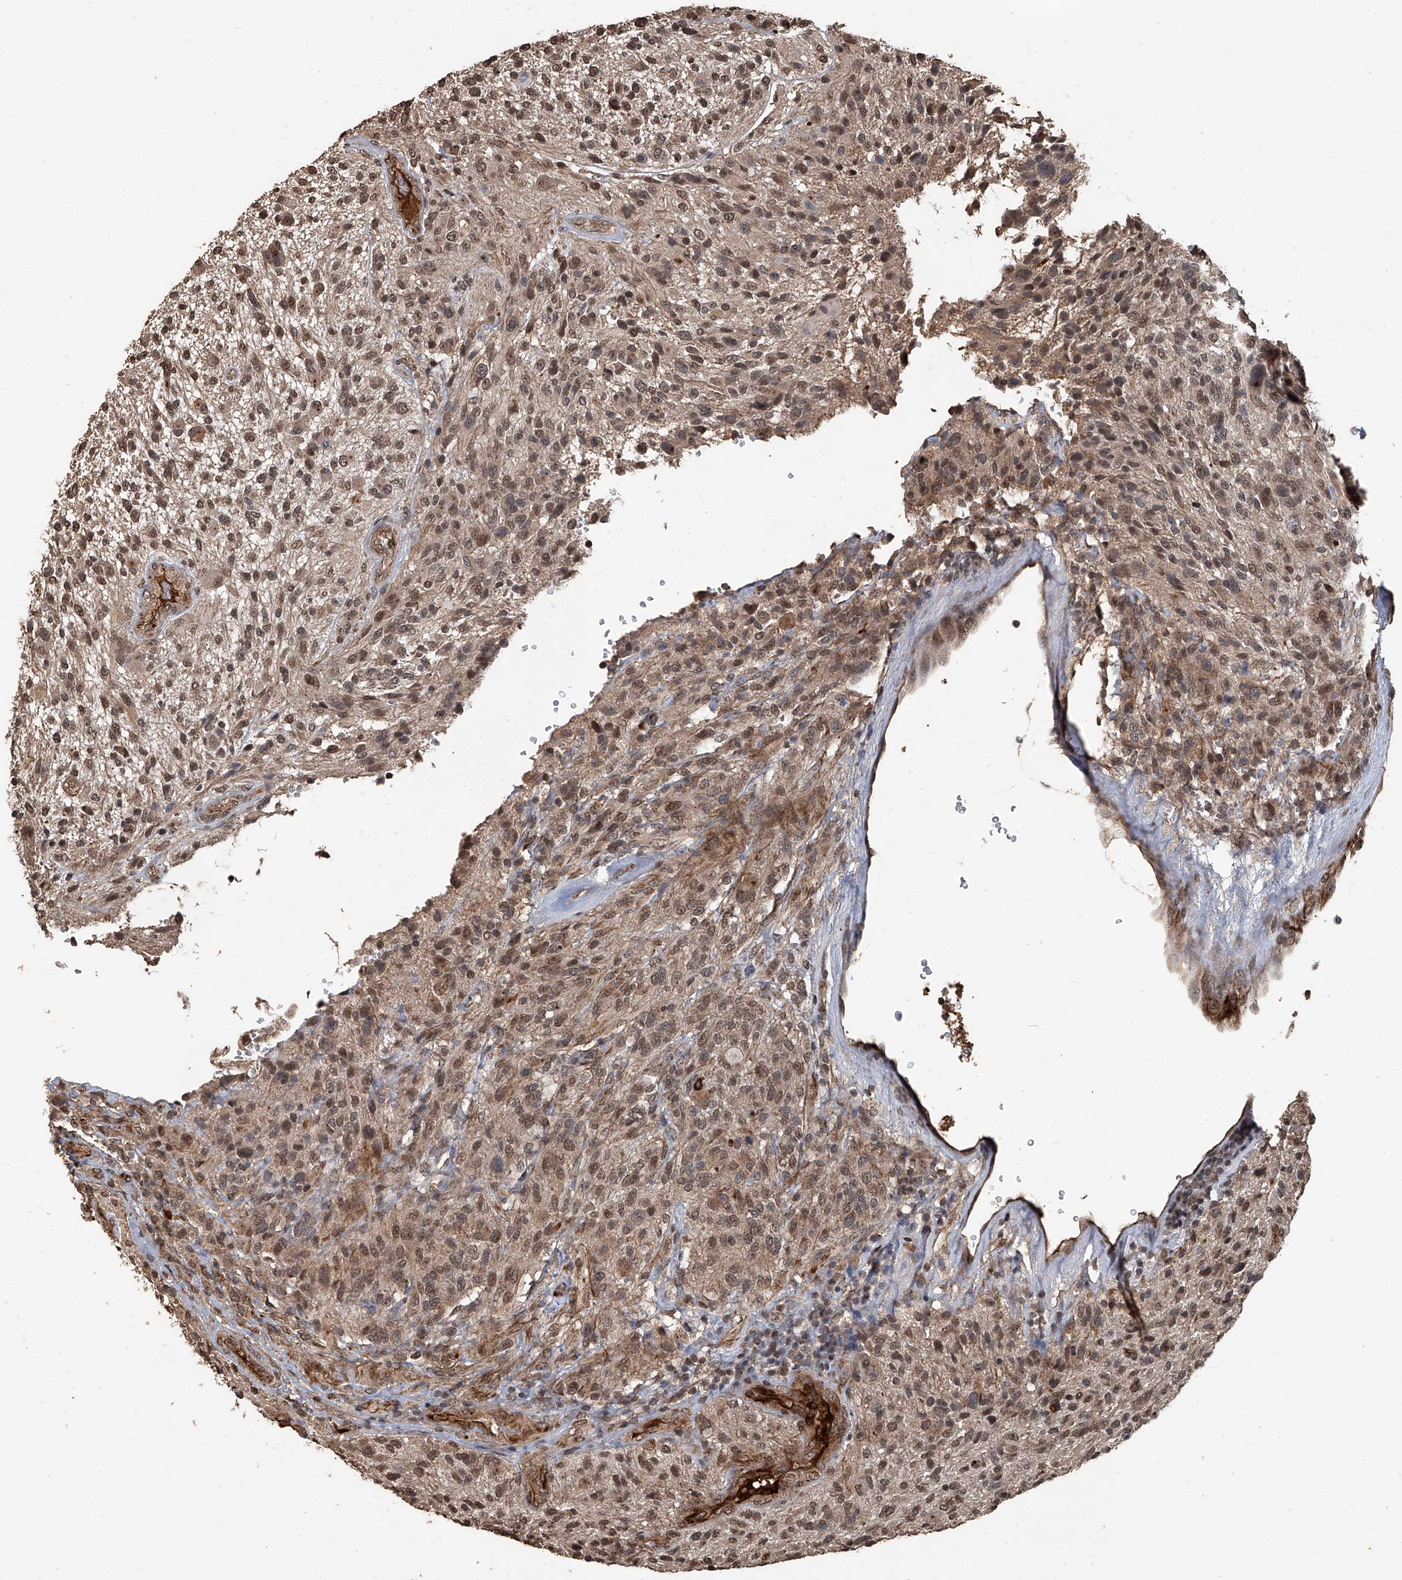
{"staining": {"intensity": "moderate", "quantity": ">75%", "location": "cytoplasmic/membranous,nuclear"}, "tissue": "glioma", "cell_type": "Tumor cells", "image_type": "cancer", "snomed": [{"axis": "morphology", "description": "Glioma, malignant, High grade"}, {"axis": "topography", "description": "Brain"}], "caption": "About >75% of tumor cells in malignant glioma (high-grade) demonstrate moderate cytoplasmic/membranous and nuclear protein staining as visualized by brown immunohistochemical staining.", "gene": "GPR132", "patient": {"sex": "male", "age": 47}}